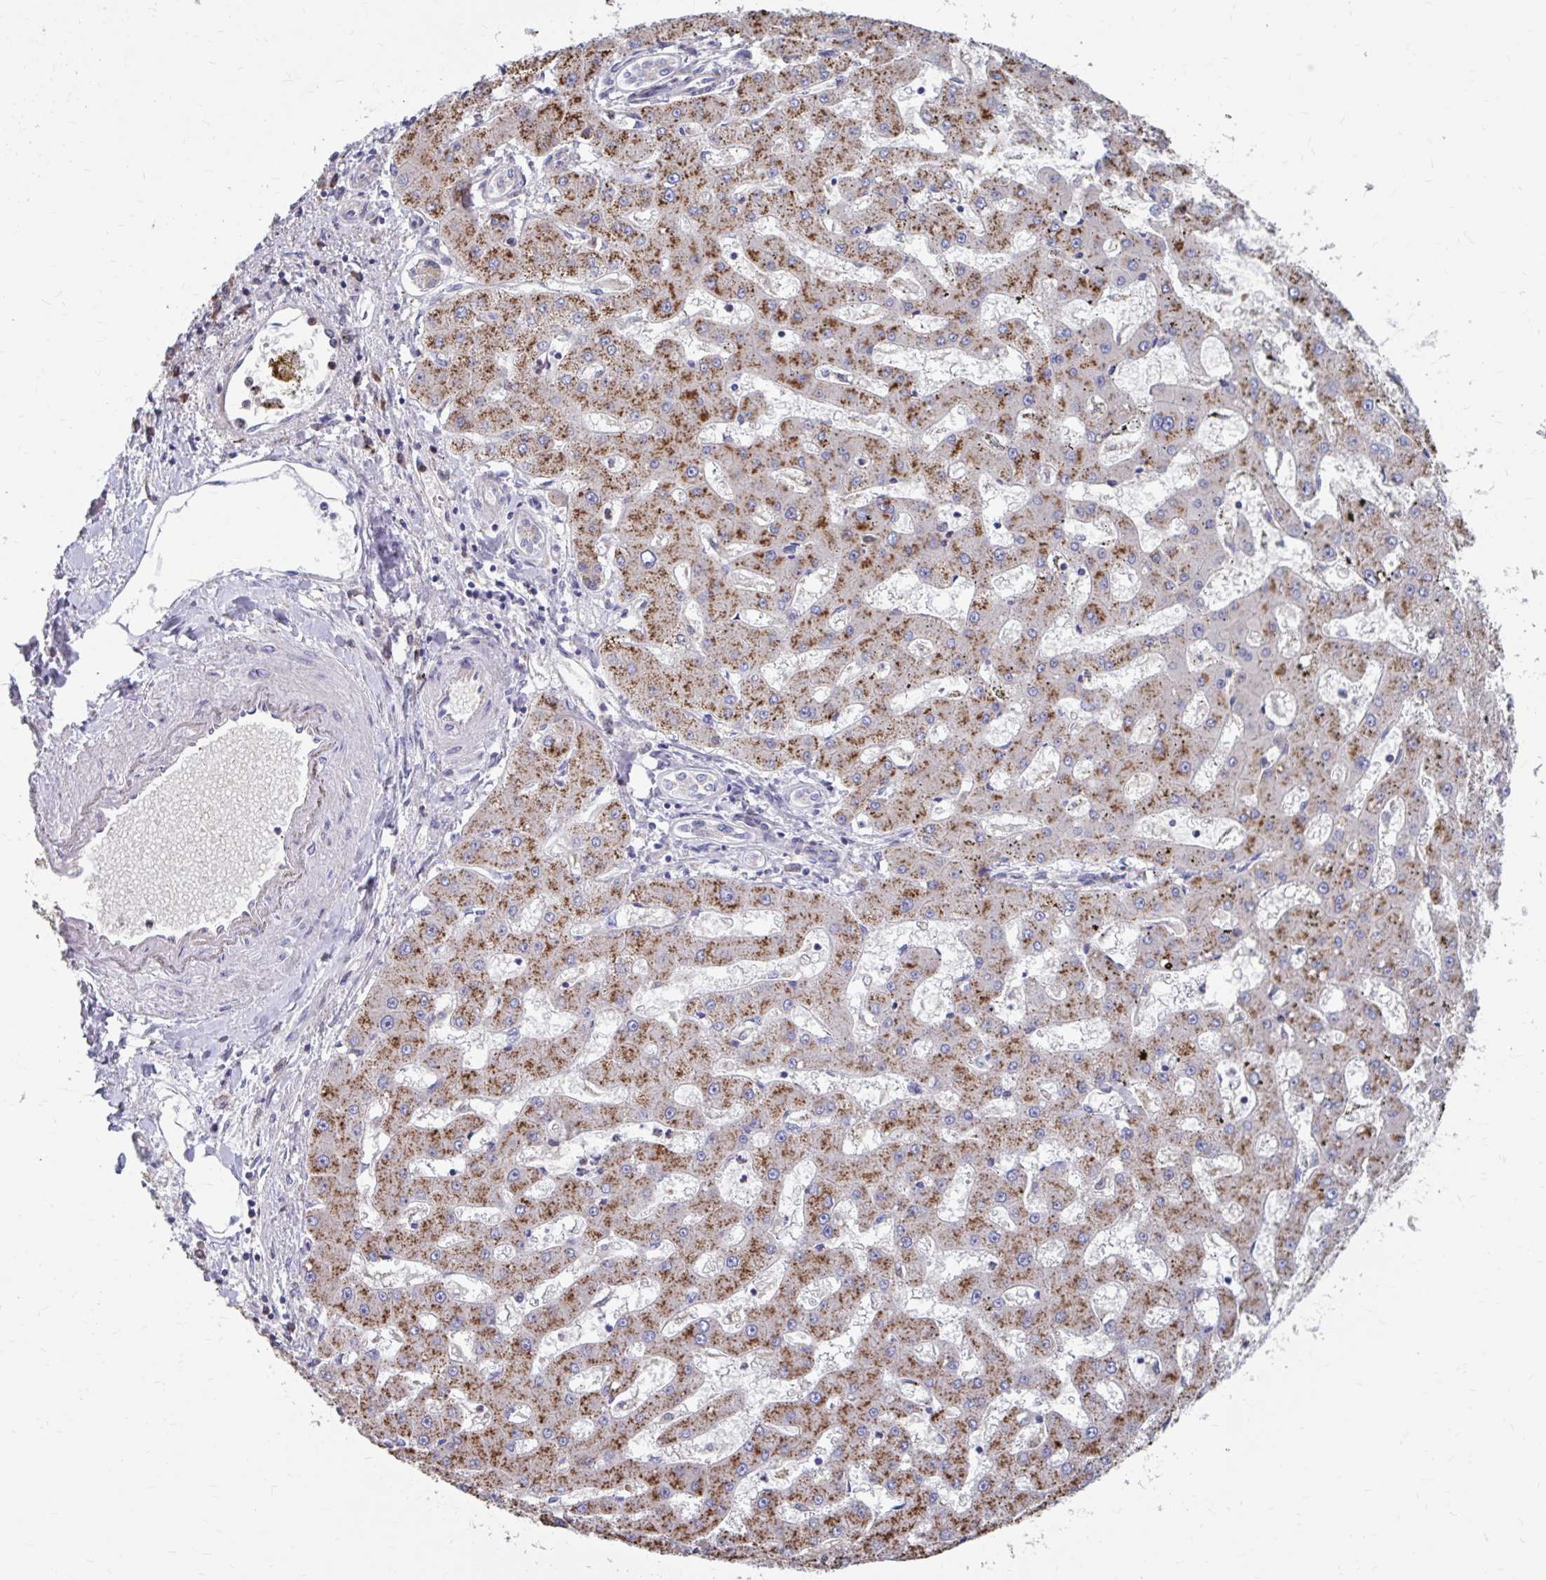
{"staining": {"intensity": "moderate", "quantity": ">75%", "location": "cytoplasmic/membranous"}, "tissue": "liver cancer", "cell_type": "Tumor cells", "image_type": "cancer", "snomed": [{"axis": "morphology", "description": "Carcinoma, Hepatocellular, NOS"}, {"axis": "topography", "description": "Liver"}], "caption": "Human liver cancer (hepatocellular carcinoma) stained for a protein (brown) shows moderate cytoplasmic/membranous positive staining in approximately >75% of tumor cells.", "gene": "FKBP2", "patient": {"sex": "male", "age": 67}}